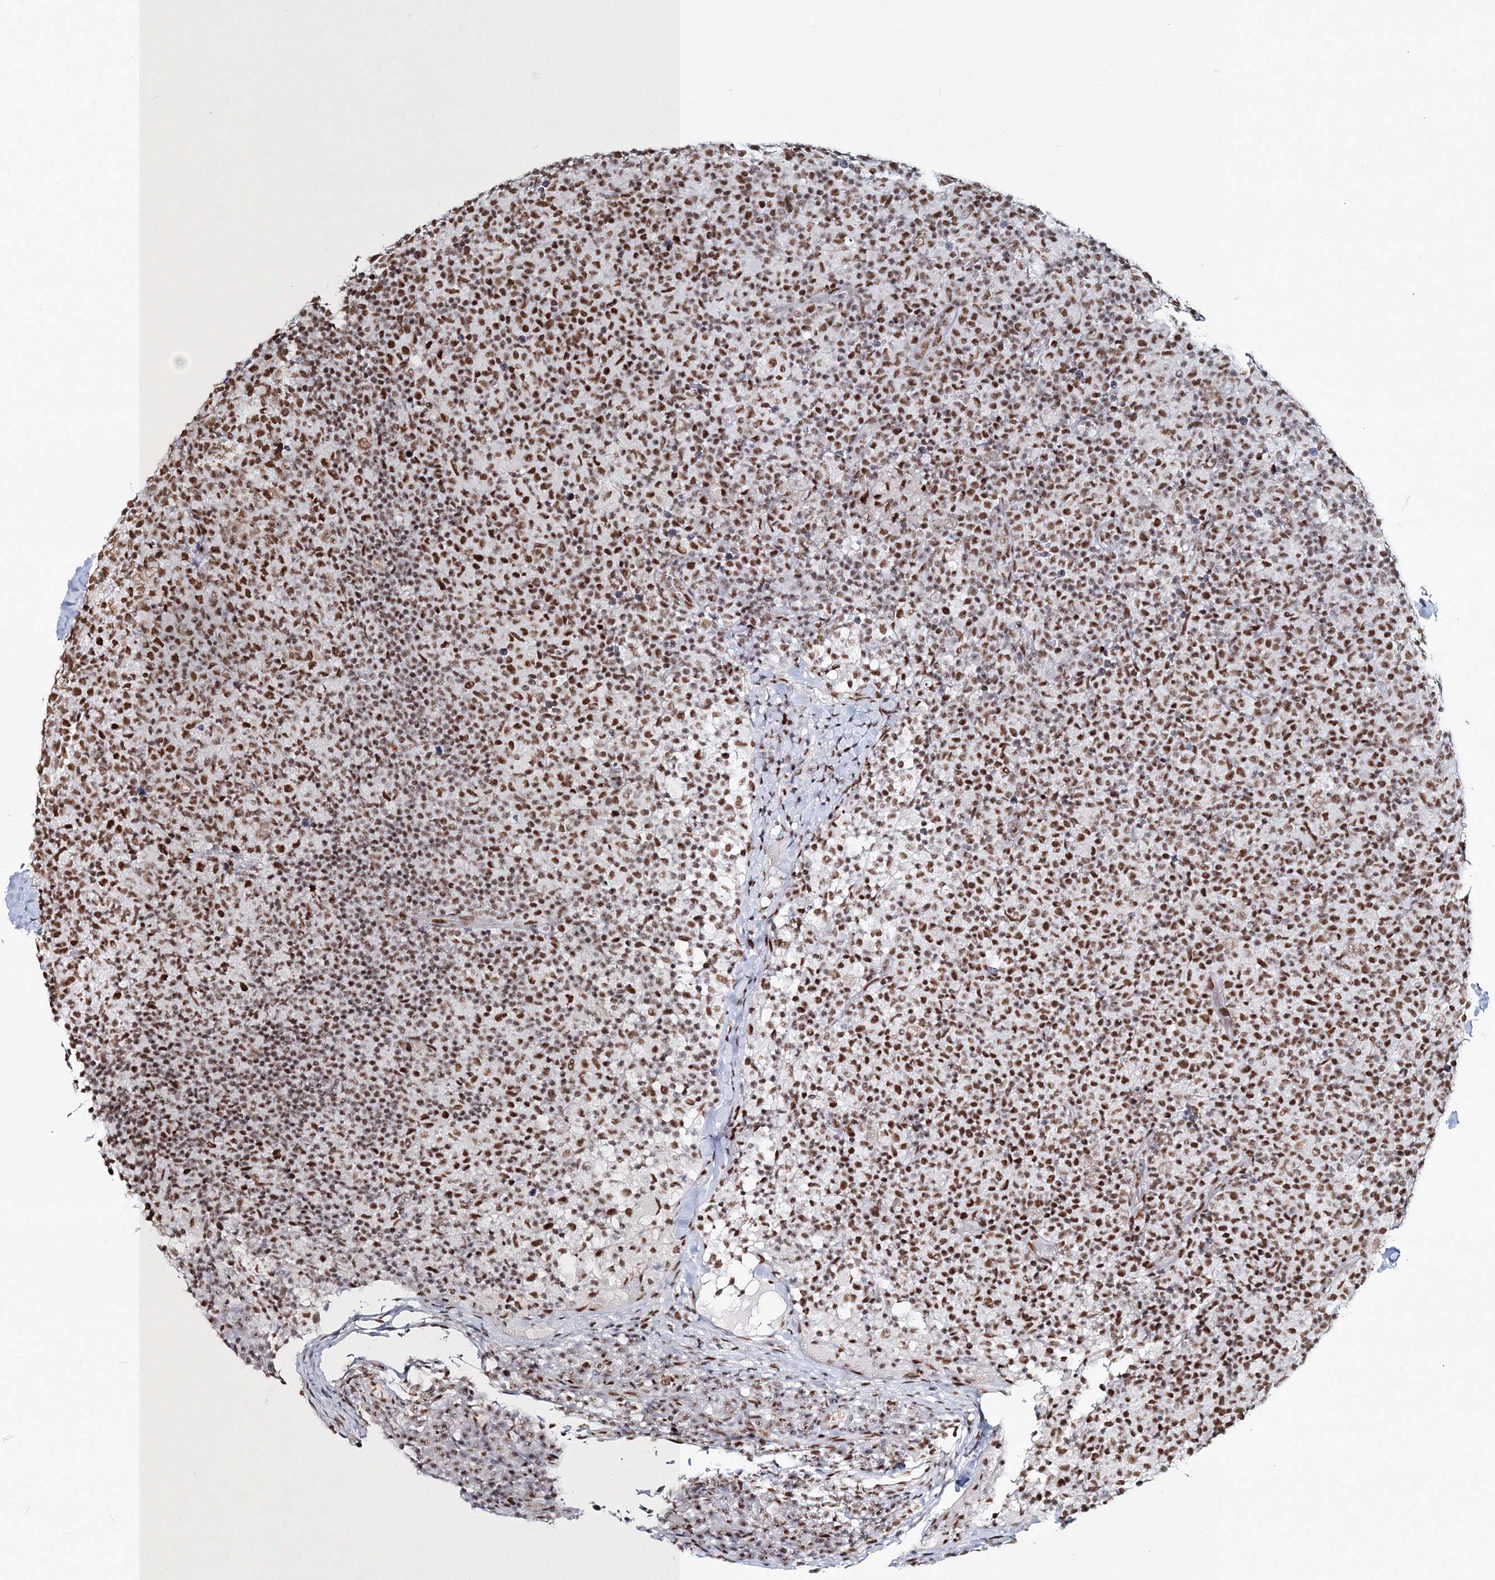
{"staining": {"intensity": "moderate", "quantity": ">75%", "location": "nuclear"}, "tissue": "lymph node", "cell_type": "Germinal center cells", "image_type": "normal", "snomed": [{"axis": "morphology", "description": "Normal tissue, NOS"}, {"axis": "morphology", "description": "Inflammation, NOS"}, {"axis": "topography", "description": "Lymph node"}], "caption": "Protein staining shows moderate nuclear staining in approximately >75% of germinal center cells in normal lymph node. (DAB IHC, brown staining for protein, blue staining for nuclei).", "gene": "ENSG00000290315", "patient": {"sex": "male", "age": 55}}